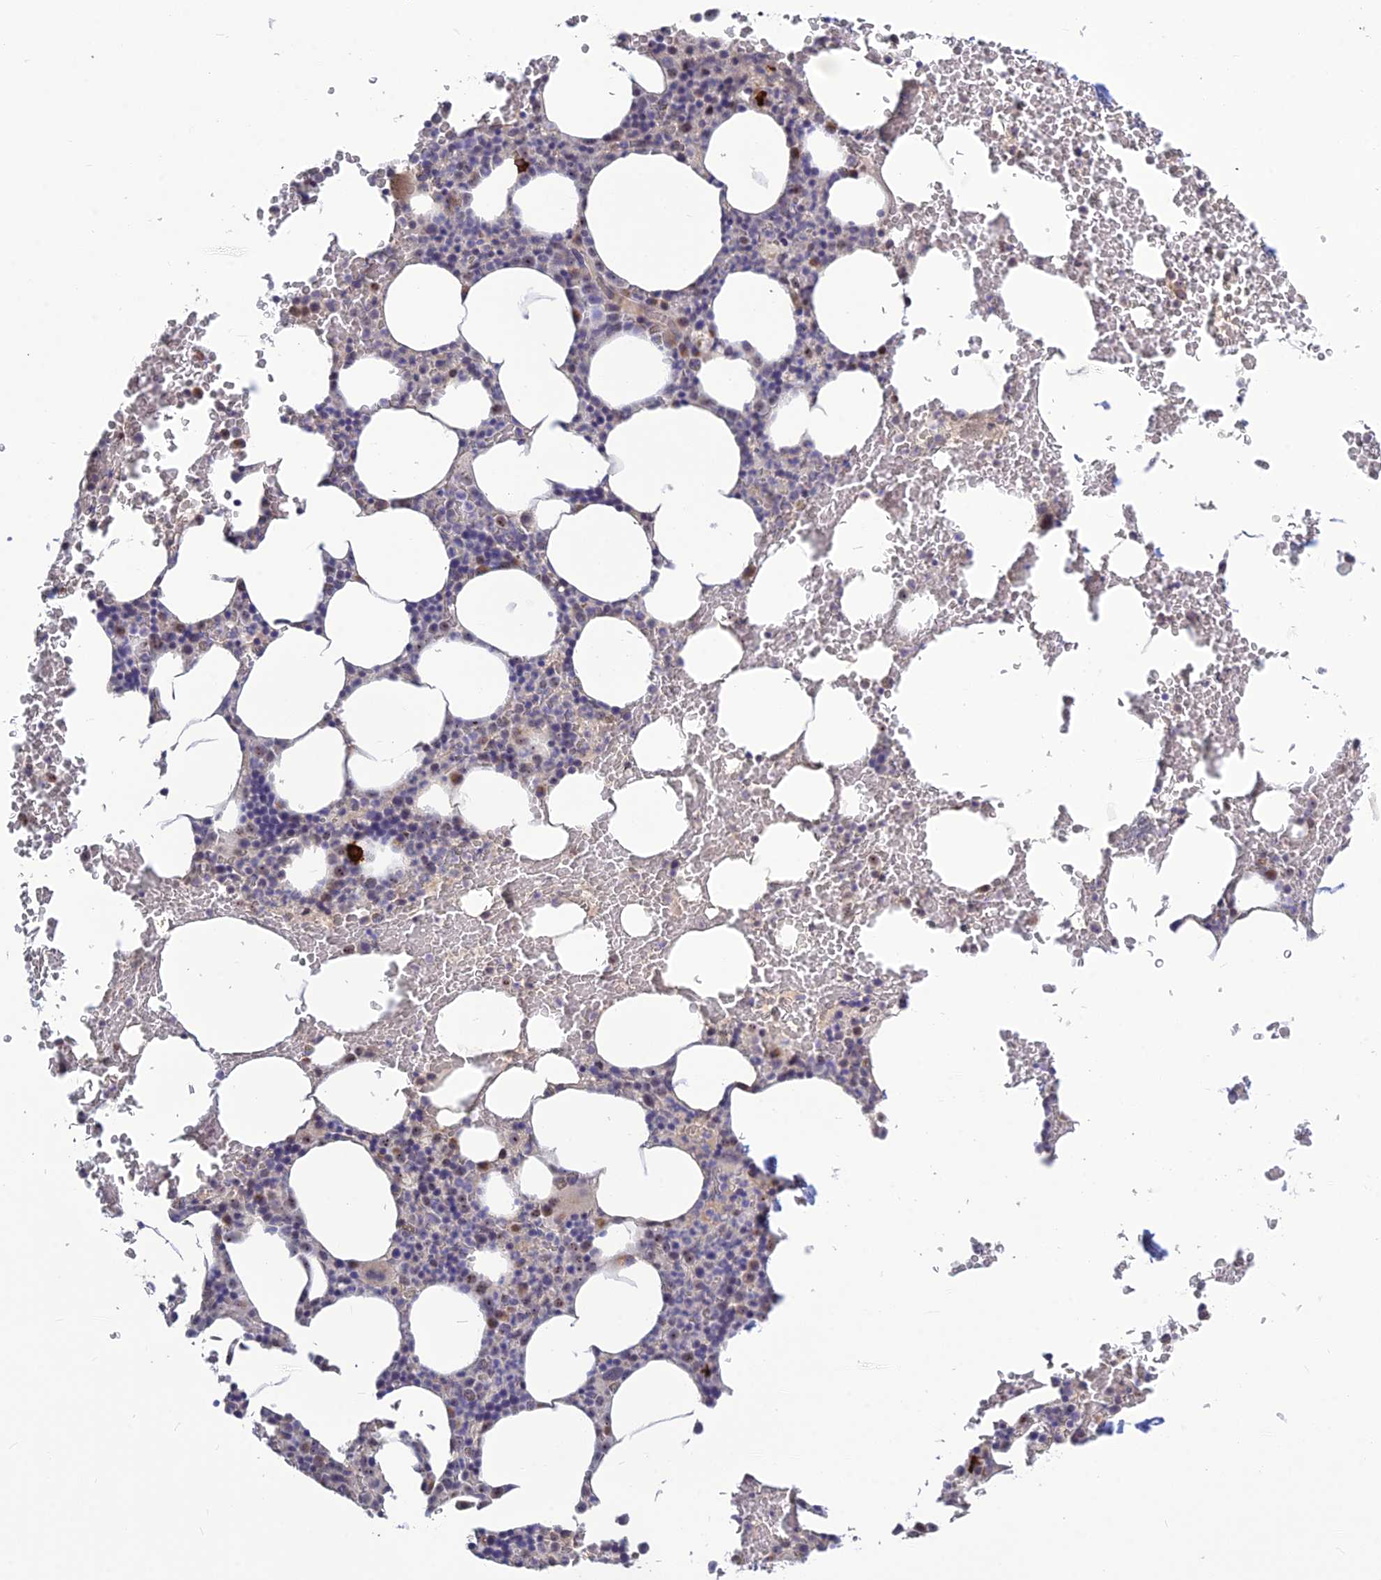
{"staining": {"intensity": "weak", "quantity": "<25%", "location": "cytoplasmic/membranous"}, "tissue": "bone marrow", "cell_type": "Hematopoietic cells", "image_type": "normal", "snomed": [{"axis": "morphology", "description": "Normal tissue, NOS"}, {"axis": "morphology", "description": "Inflammation, NOS"}, {"axis": "topography", "description": "Bone marrow"}], "caption": "This image is of benign bone marrow stained with immunohistochemistry (IHC) to label a protein in brown with the nuclei are counter-stained blue. There is no positivity in hematopoietic cells.", "gene": "POLR1G", "patient": {"sex": "female", "age": 78}}